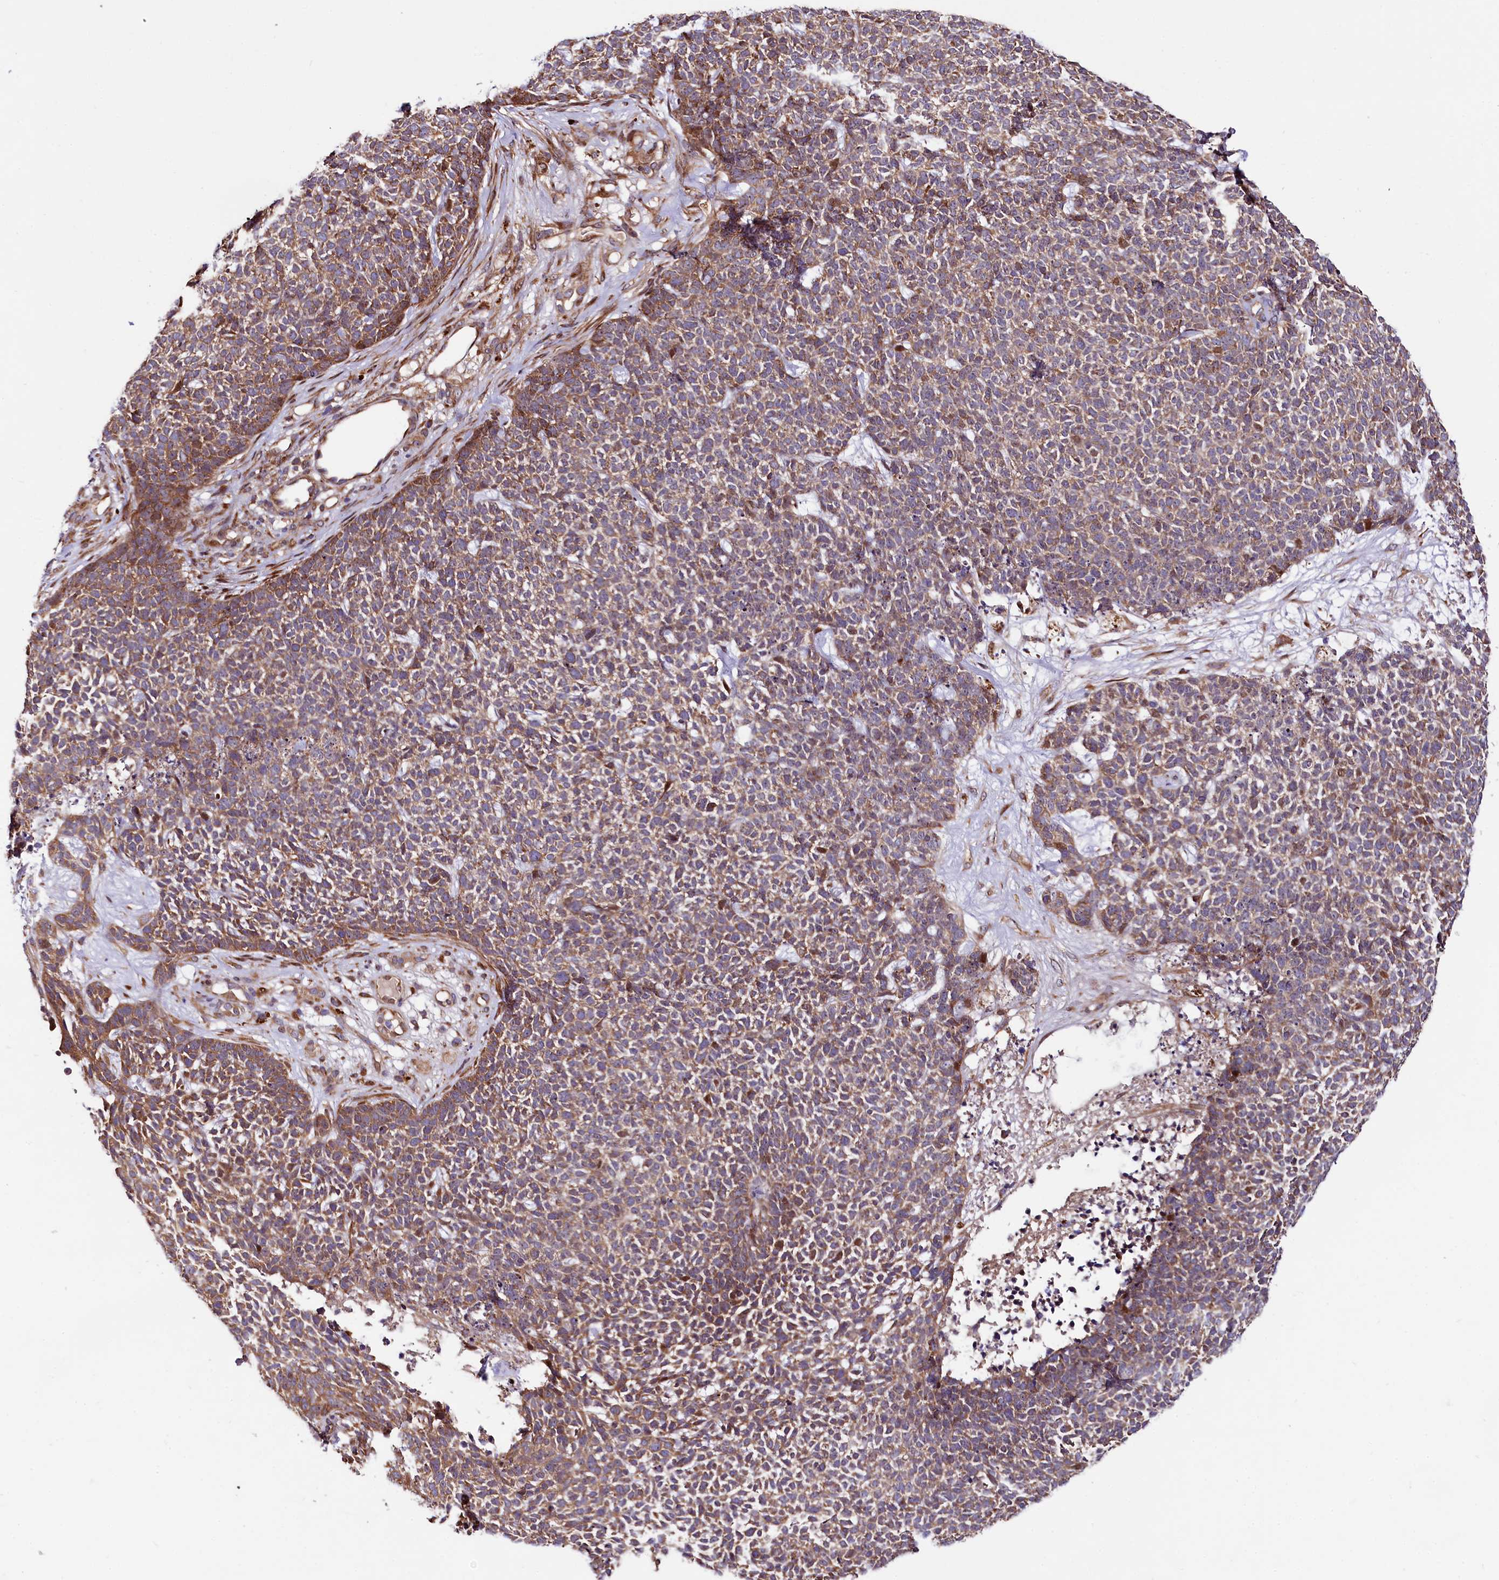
{"staining": {"intensity": "moderate", "quantity": ">75%", "location": "cytoplasmic/membranous,nuclear"}, "tissue": "skin cancer", "cell_type": "Tumor cells", "image_type": "cancer", "snomed": [{"axis": "morphology", "description": "Basal cell carcinoma"}, {"axis": "topography", "description": "Skin"}], "caption": "IHC staining of skin cancer, which exhibits medium levels of moderate cytoplasmic/membranous and nuclear staining in approximately >75% of tumor cells indicating moderate cytoplasmic/membranous and nuclear protein expression. The staining was performed using DAB (3,3'-diaminobenzidine) (brown) for protein detection and nuclei were counterstained in hematoxylin (blue).", "gene": "PDZRN3", "patient": {"sex": "female", "age": 84}}